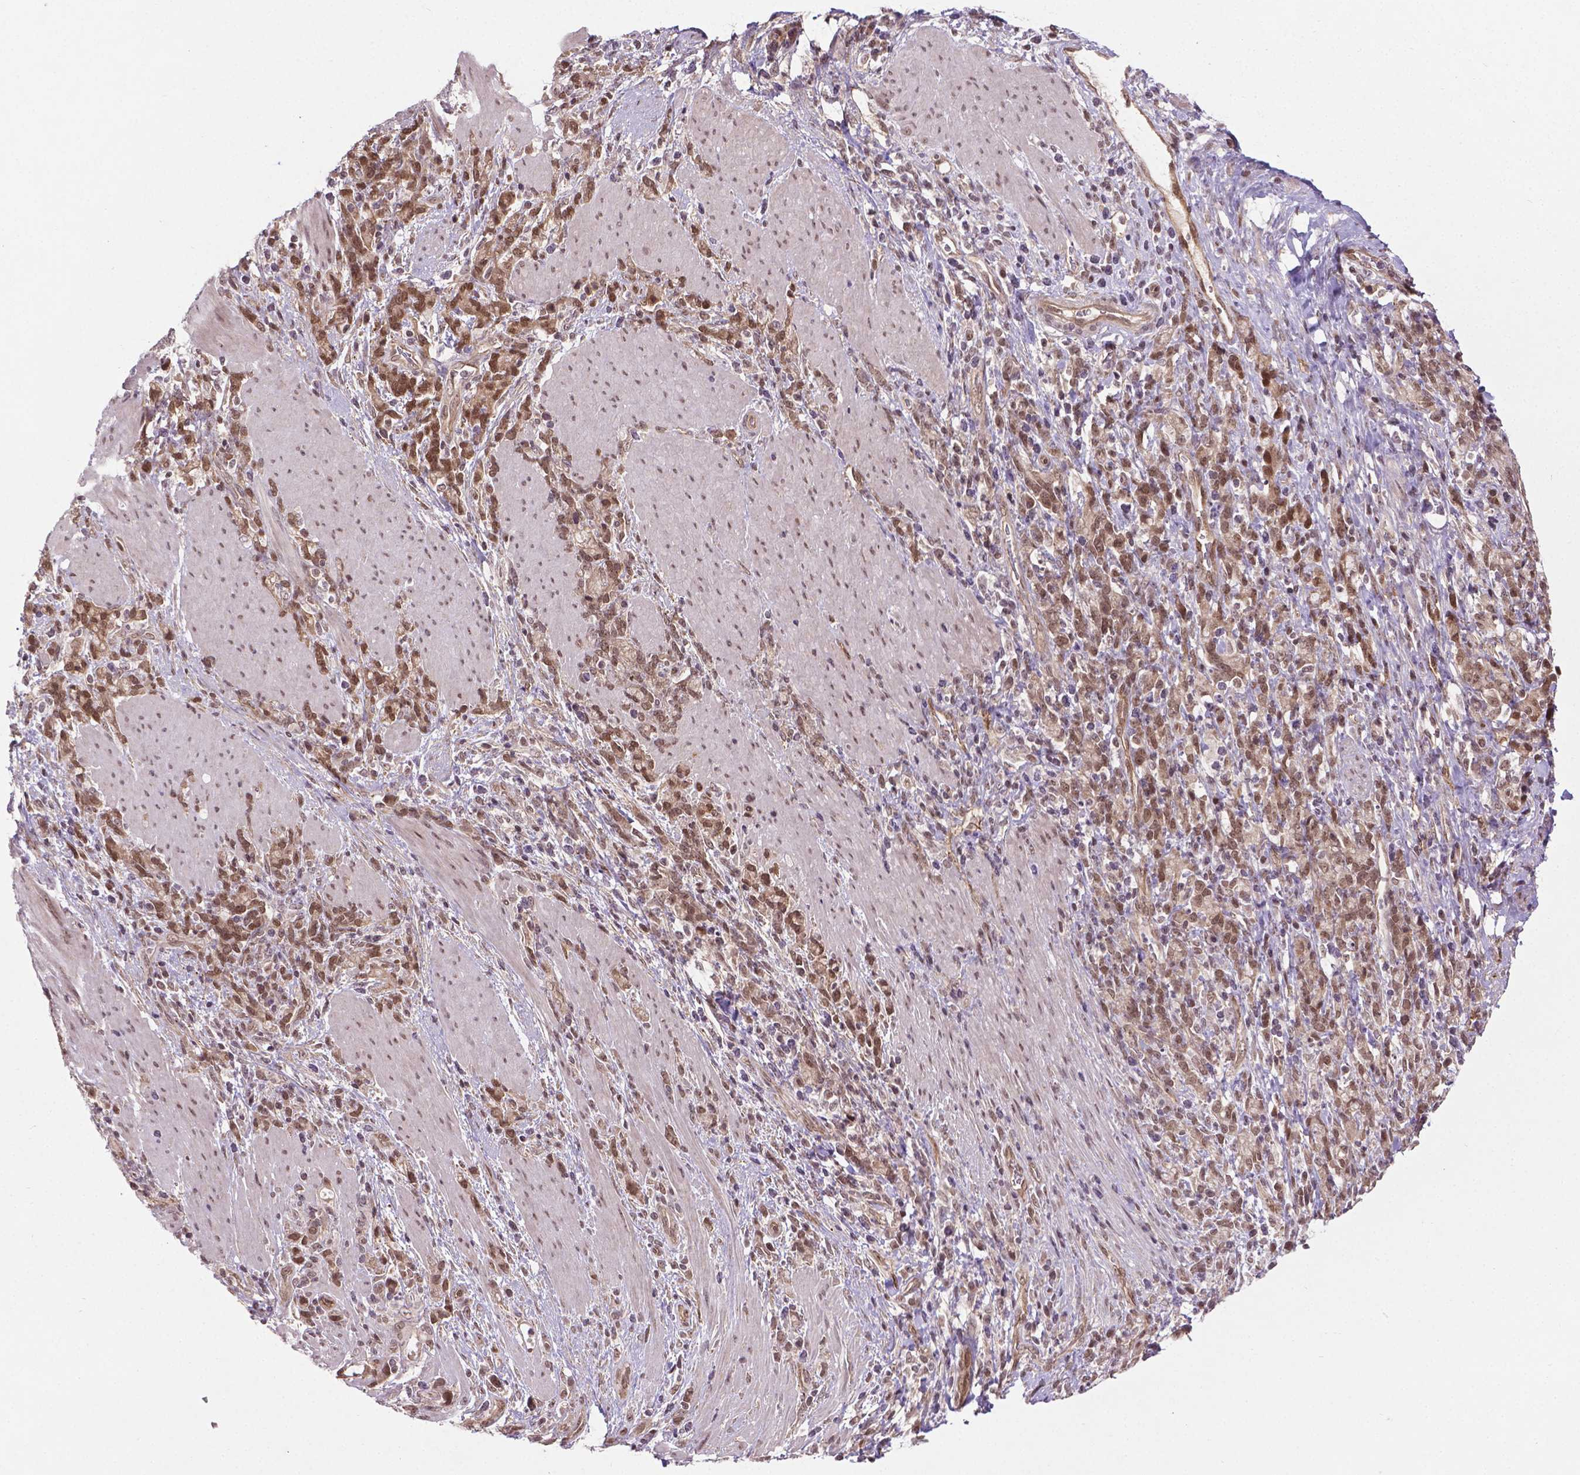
{"staining": {"intensity": "moderate", "quantity": ">75%", "location": "nuclear"}, "tissue": "stomach cancer", "cell_type": "Tumor cells", "image_type": "cancer", "snomed": [{"axis": "morphology", "description": "Adenocarcinoma, NOS"}, {"axis": "topography", "description": "Stomach"}], "caption": "A high-resolution micrograph shows immunohistochemistry staining of stomach cancer, which displays moderate nuclear staining in approximately >75% of tumor cells.", "gene": "ANKRD54", "patient": {"sex": "female", "age": 57}}